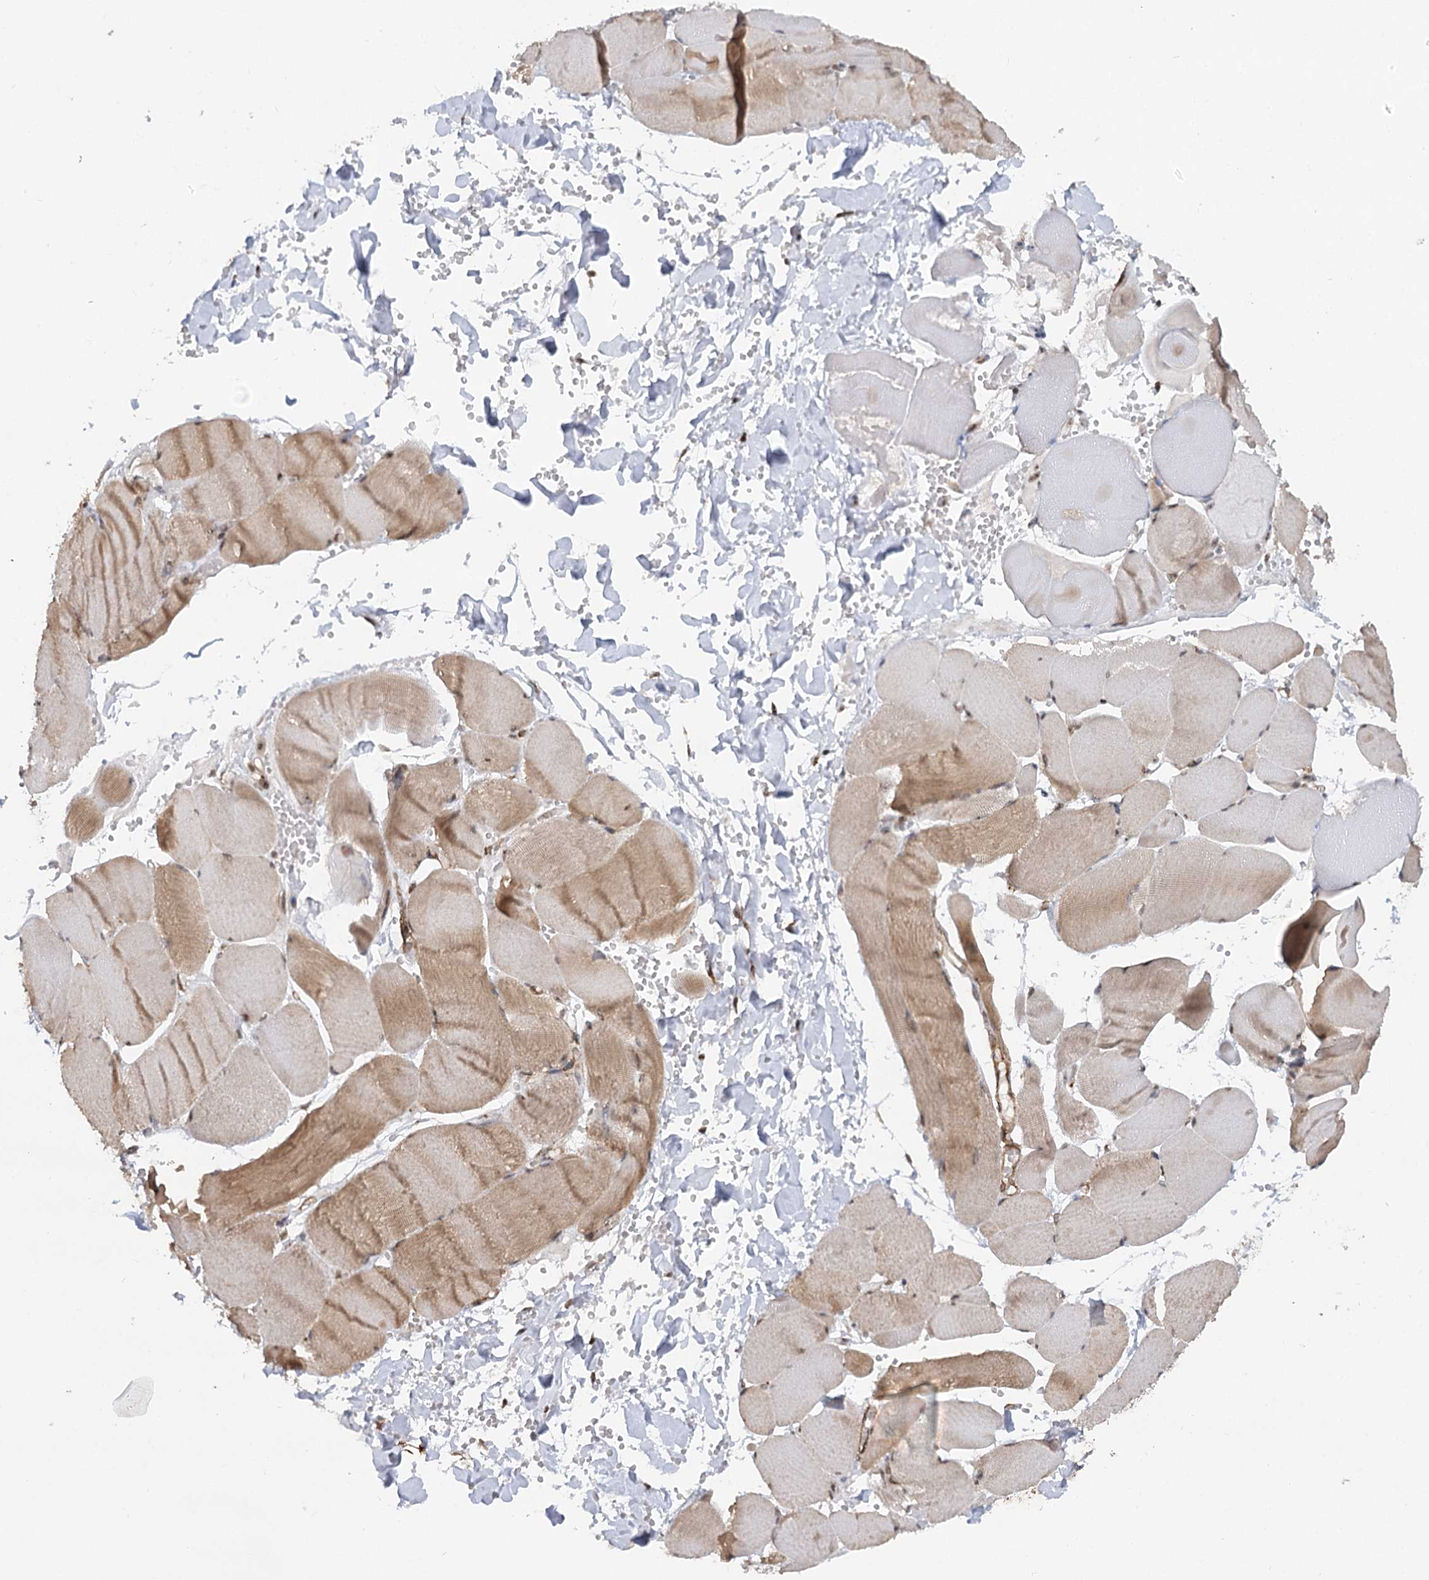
{"staining": {"intensity": "strong", "quantity": "25%-75%", "location": "cytoplasmic/membranous"}, "tissue": "adipose tissue", "cell_type": "Adipocytes", "image_type": "normal", "snomed": [{"axis": "morphology", "description": "Normal tissue, NOS"}, {"axis": "topography", "description": "Skeletal muscle"}, {"axis": "topography", "description": "Peripheral nerve tissue"}], "caption": "Immunohistochemical staining of normal human adipose tissue demonstrates strong cytoplasmic/membranous protein staining in about 25%-75% of adipocytes. (Brightfield microscopy of DAB IHC at high magnification).", "gene": "GNL3L", "patient": {"sex": "female", "age": 55}}